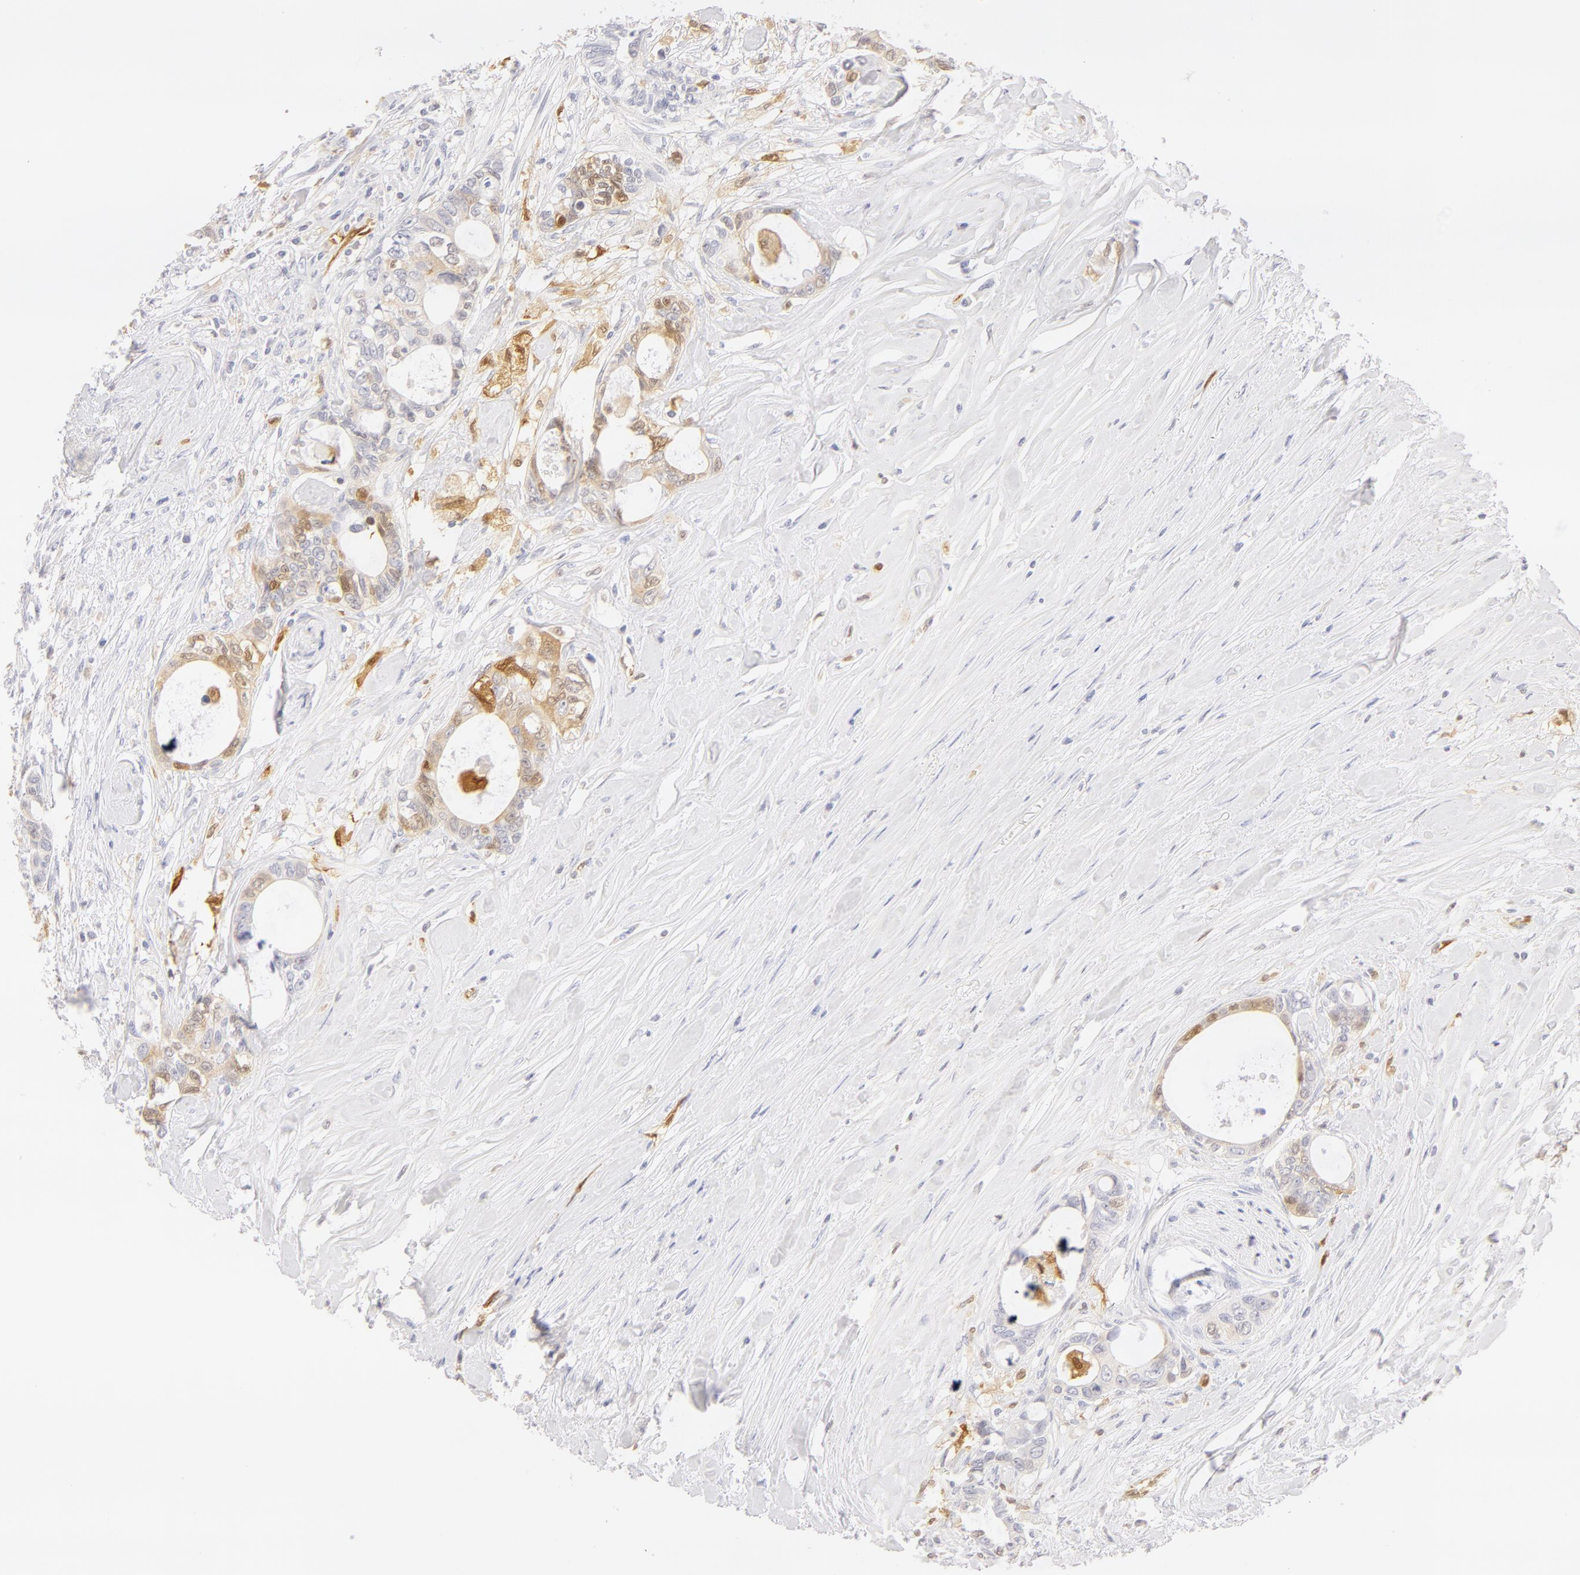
{"staining": {"intensity": "weak", "quantity": "<25%", "location": "nuclear"}, "tissue": "colorectal cancer", "cell_type": "Tumor cells", "image_type": "cancer", "snomed": [{"axis": "morphology", "description": "Adenocarcinoma, NOS"}, {"axis": "topography", "description": "Rectum"}], "caption": "An immunohistochemistry photomicrograph of adenocarcinoma (colorectal) is shown. There is no staining in tumor cells of adenocarcinoma (colorectal). (Brightfield microscopy of DAB immunohistochemistry at high magnification).", "gene": "CA2", "patient": {"sex": "female", "age": 57}}